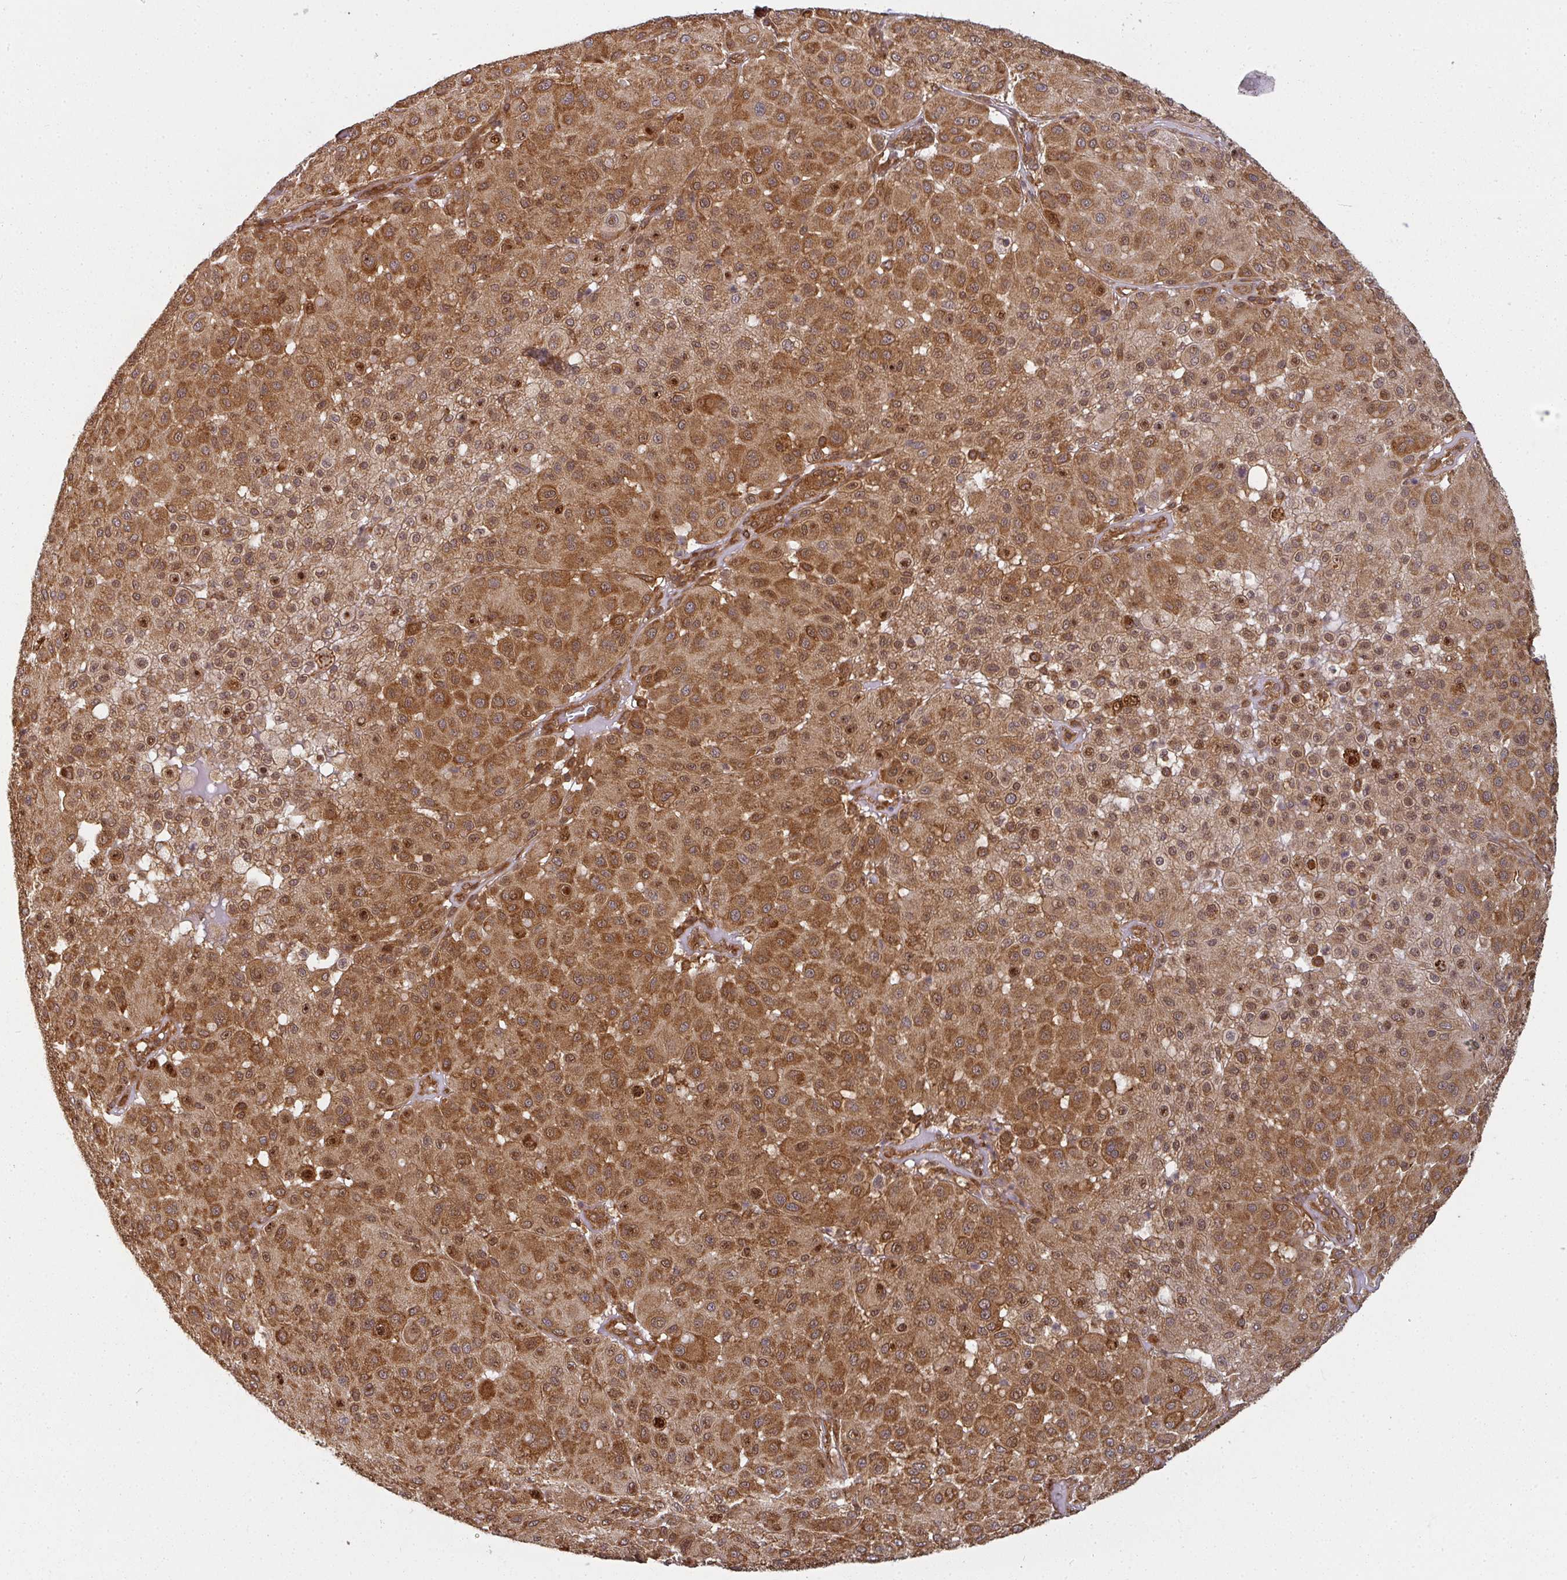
{"staining": {"intensity": "strong", "quantity": ">75%", "location": "cytoplasmic/membranous,nuclear"}, "tissue": "melanoma", "cell_type": "Tumor cells", "image_type": "cancer", "snomed": [{"axis": "morphology", "description": "Malignant melanoma, Metastatic site"}, {"axis": "topography", "description": "Smooth muscle"}], "caption": "This photomicrograph displays immunohistochemistry staining of human malignant melanoma (metastatic site), with high strong cytoplasmic/membranous and nuclear staining in approximately >75% of tumor cells.", "gene": "PPP6R3", "patient": {"sex": "male", "age": 41}}